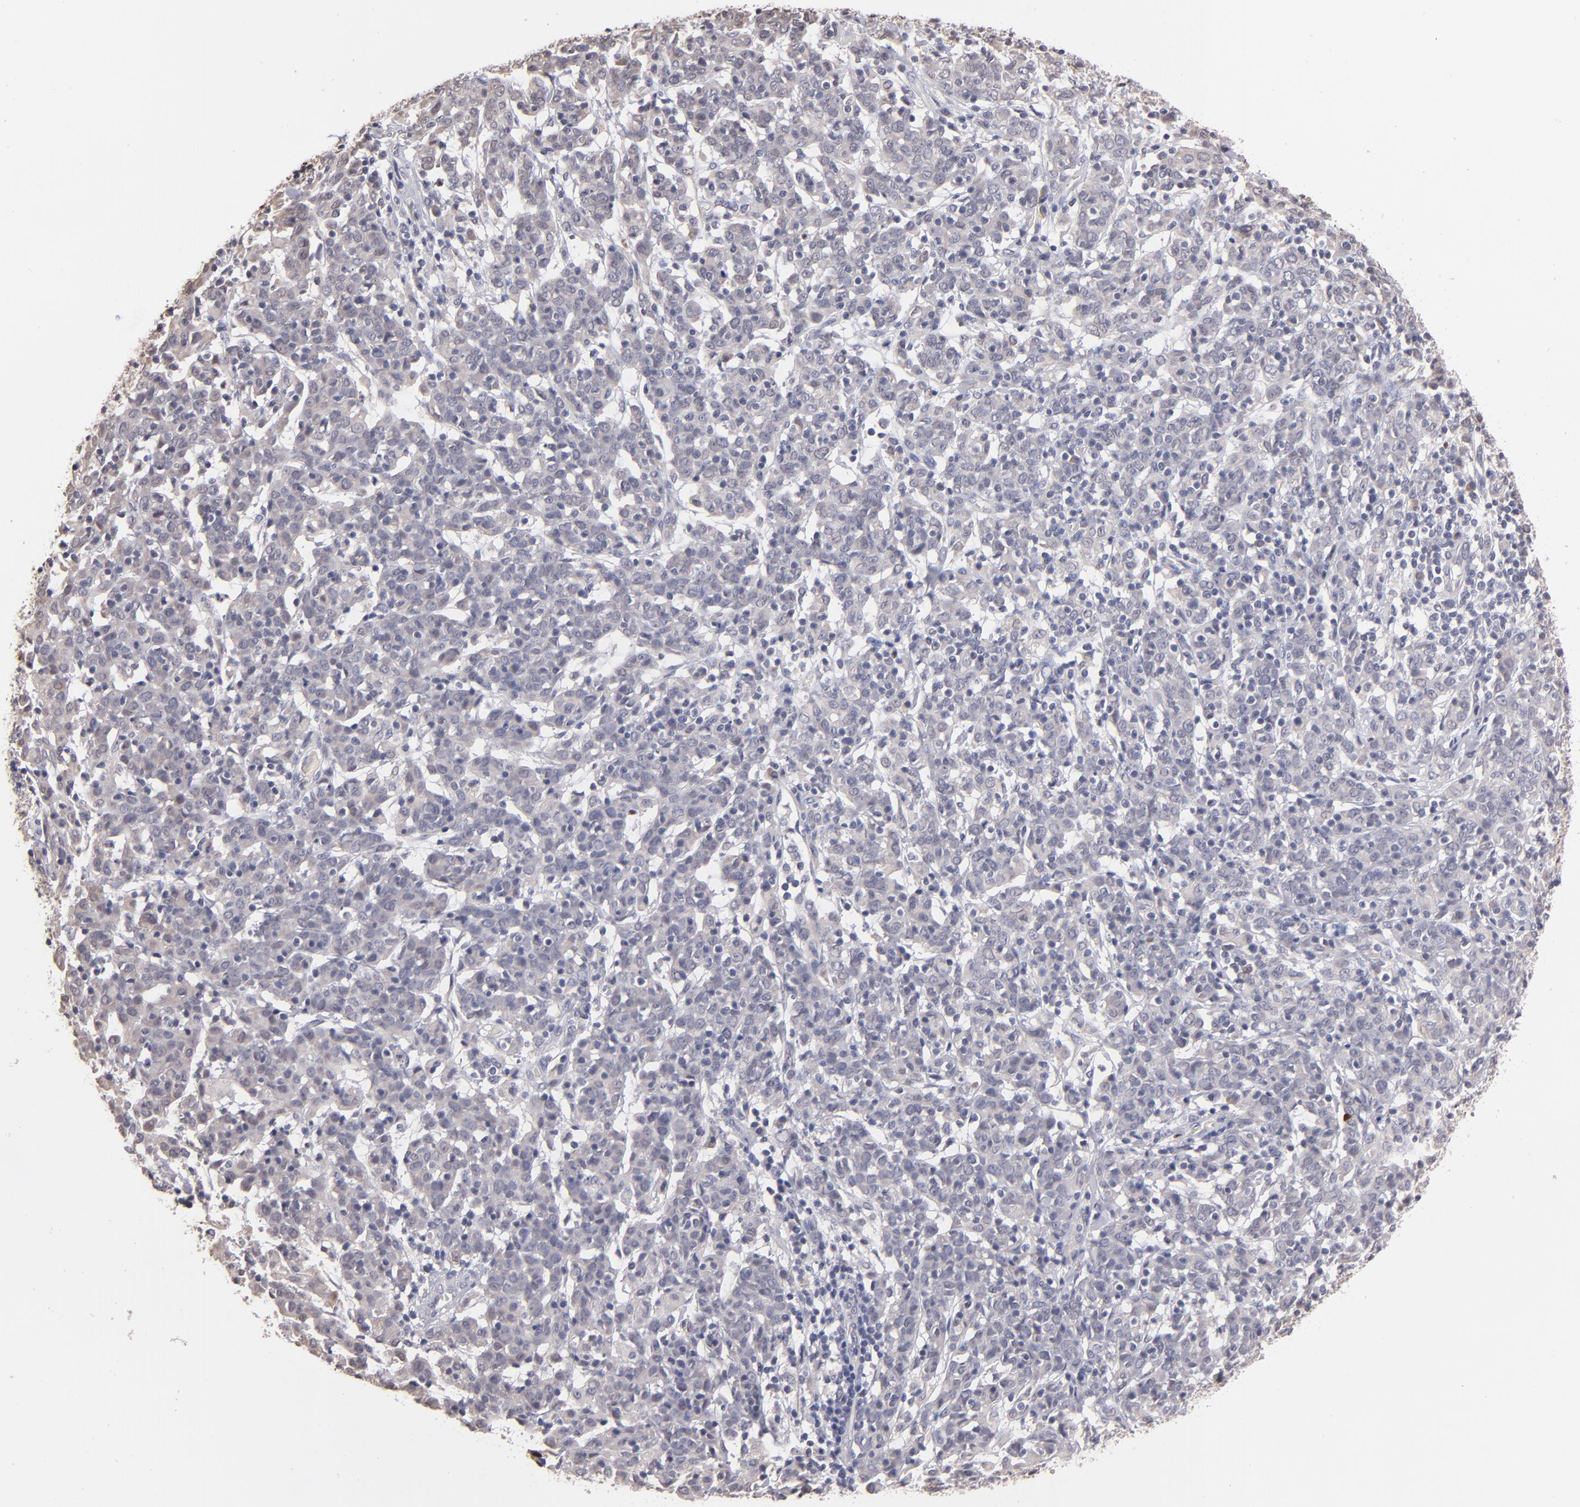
{"staining": {"intensity": "negative", "quantity": "none", "location": "none"}, "tissue": "cervical cancer", "cell_type": "Tumor cells", "image_type": "cancer", "snomed": [{"axis": "morphology", "description": "Normal tissue, NOS"}, {"axis": "morphology", "description": "Squamous cell carcinoma, NOS"}, {"axis": "topography", "description": "Cervix"}], "caption": "Micrograph shows no significant protein expression in tumor cells of cervical squamous cell carcinoma.", "gene": "S100A1", "patient": {"sex": "female", "age": 67}}